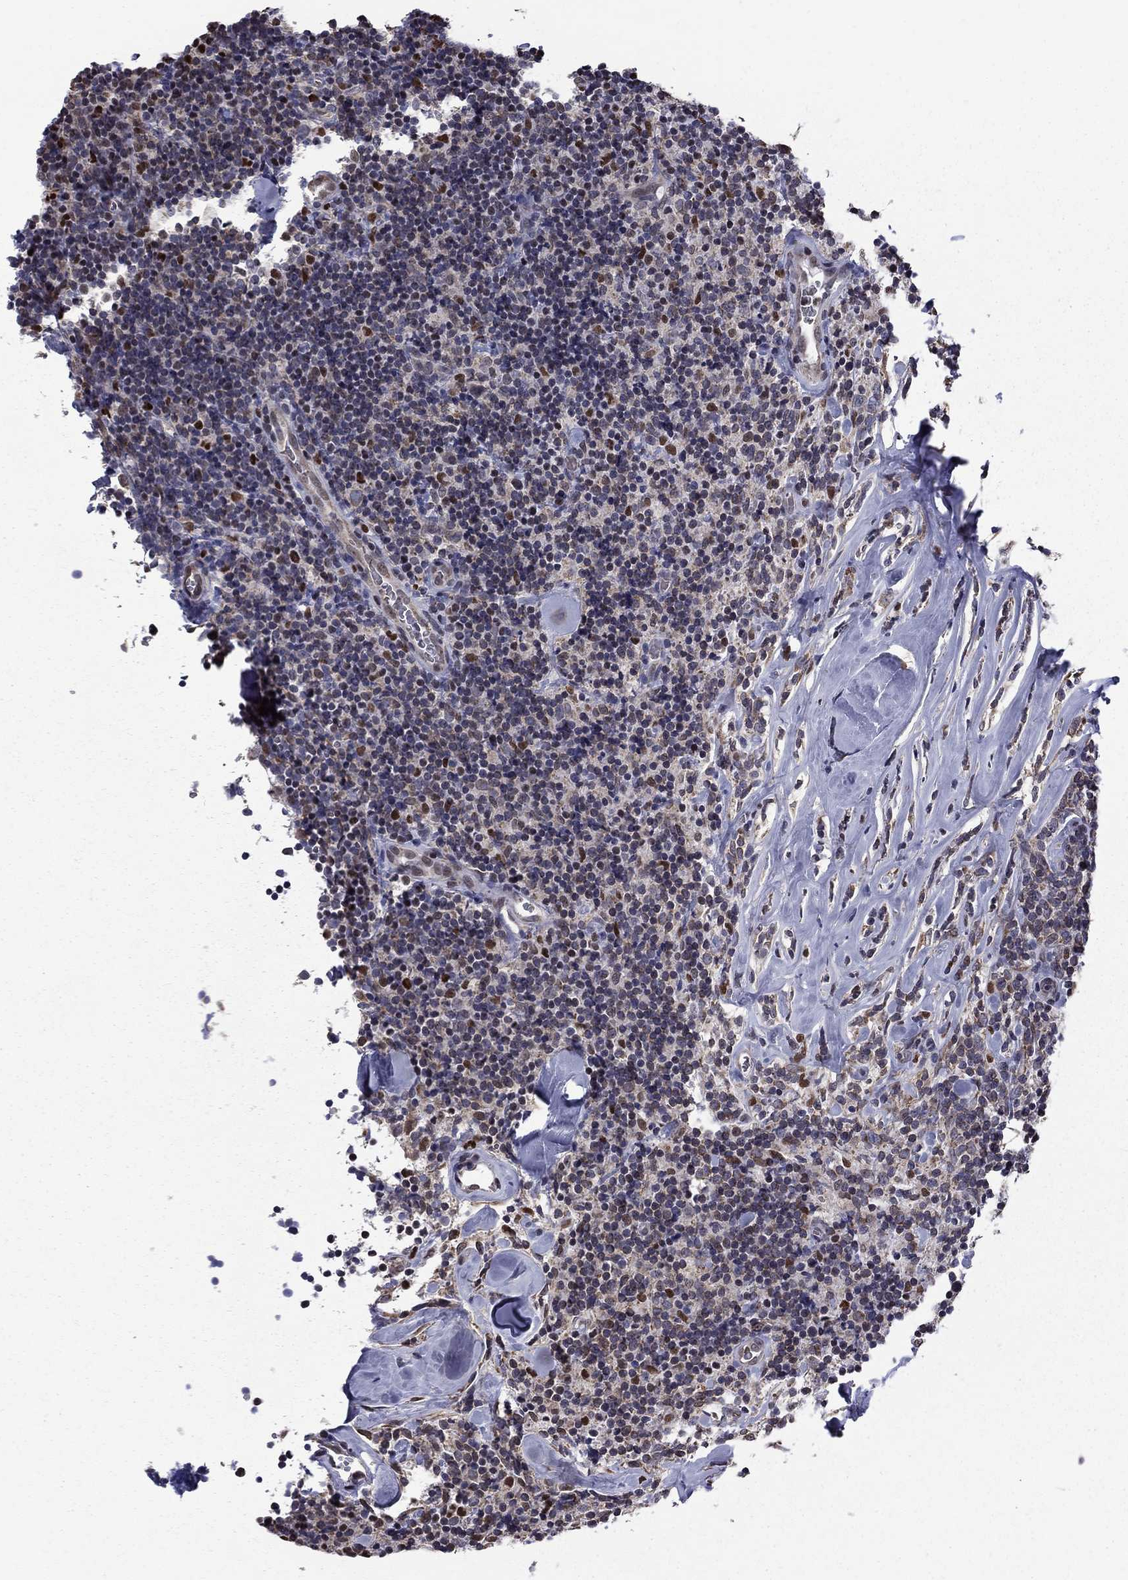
{"staining": {"intensity": "negative", "quantity": "none", "location": "none"}, "tissue": "lymphoma", "cell_type": "Tumor cells", "image_type": "cancer", "snomed": [{"axis": "morphology", "description": "Malignant lymphoma, non-Hodgkin's type, Low grade"}, {"axis": "topography", "description": "Lymph node"}], "caption": "Histopathology image shows no protein positivity in tumor cells of lymphoma tissue. (DAB (3,3'-diaminobenzidine) immunohistochemistry, high magnification).", "gene": "HSPB2", "patient": {"sex": "female", "age": 56}}